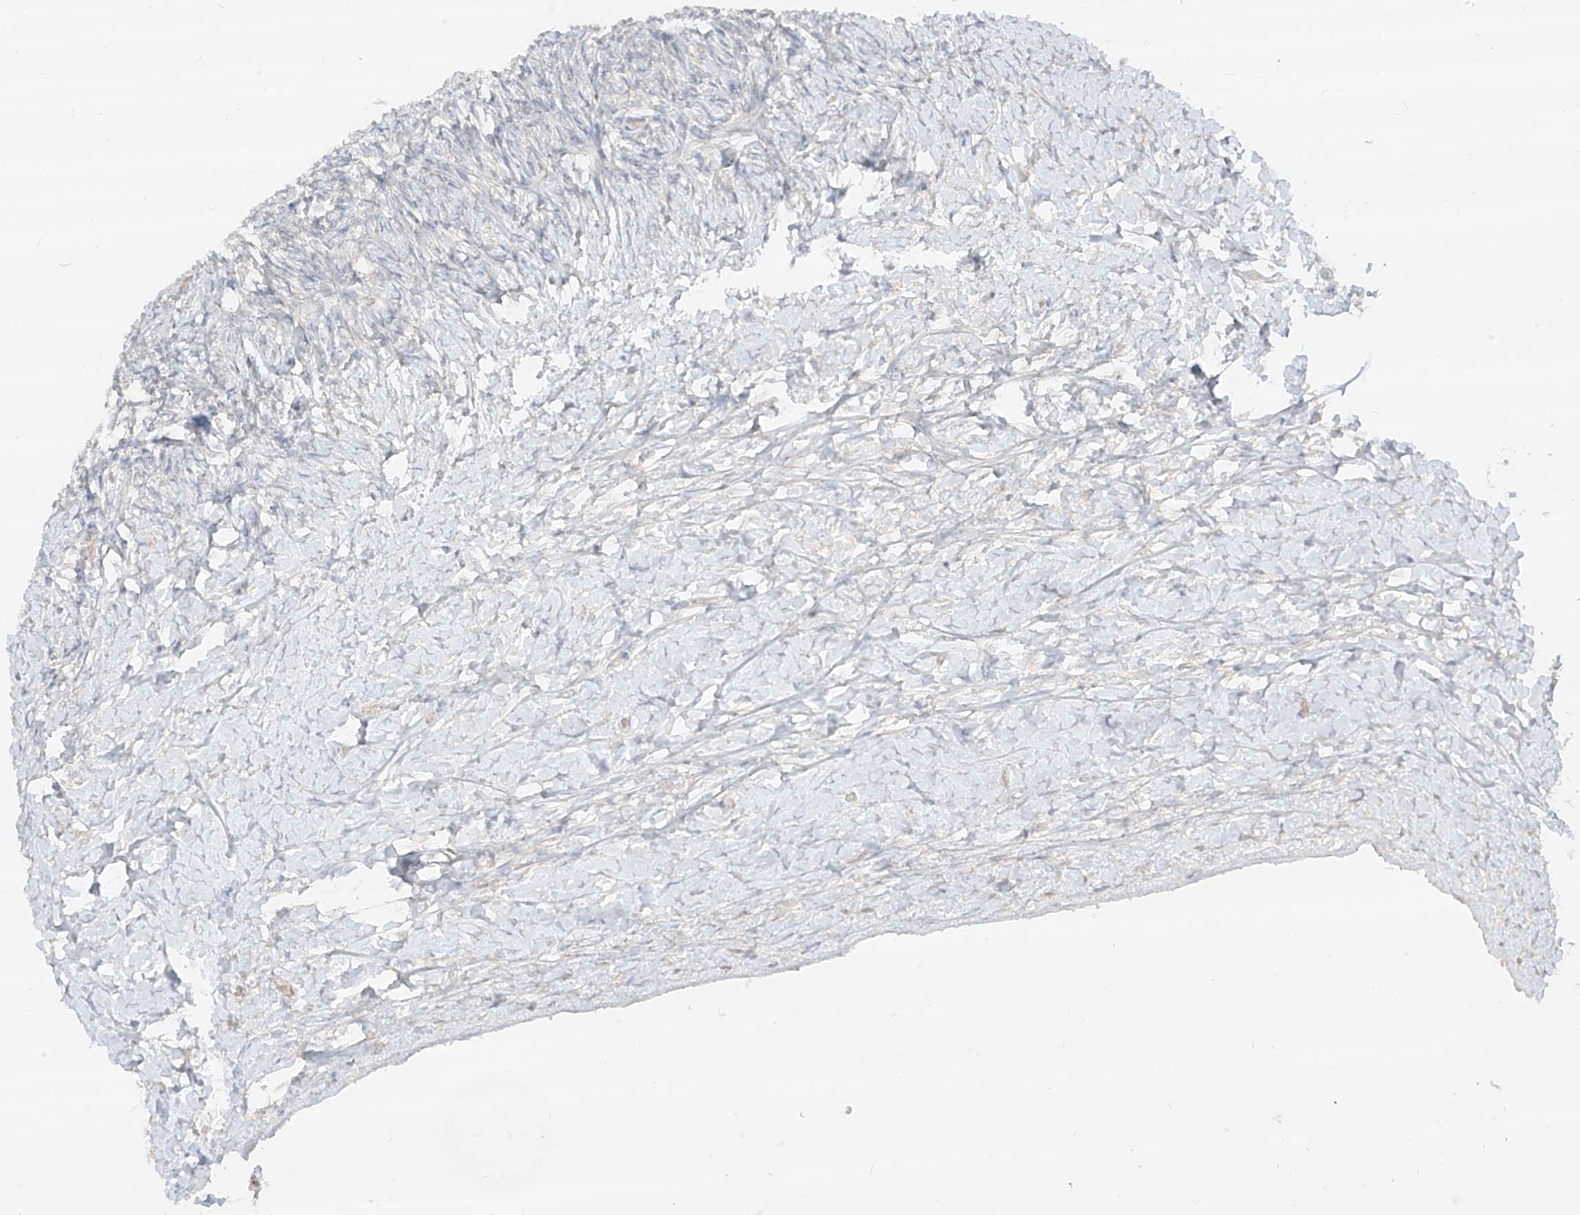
{"staining": {"intensity": "negative", "quantity": "none", "location": "none"}, "tissue": "ovary", "cell_type": "Ovarian stroma cells", "image_type": "normal", "snomed": [{"axis": "morphology", "description": "Normal tissue, NOS"}, {"axis": "morphology", "description": "Developmental malformation"}, {"axis": "topography", "description": "Ovary"}], "caption": "Micrograph shows no significant protein positivity in ovarian stroma cells of normal ovary.", "gene": "LIPT1", "patient": {"sex": "female", "age": 39}}